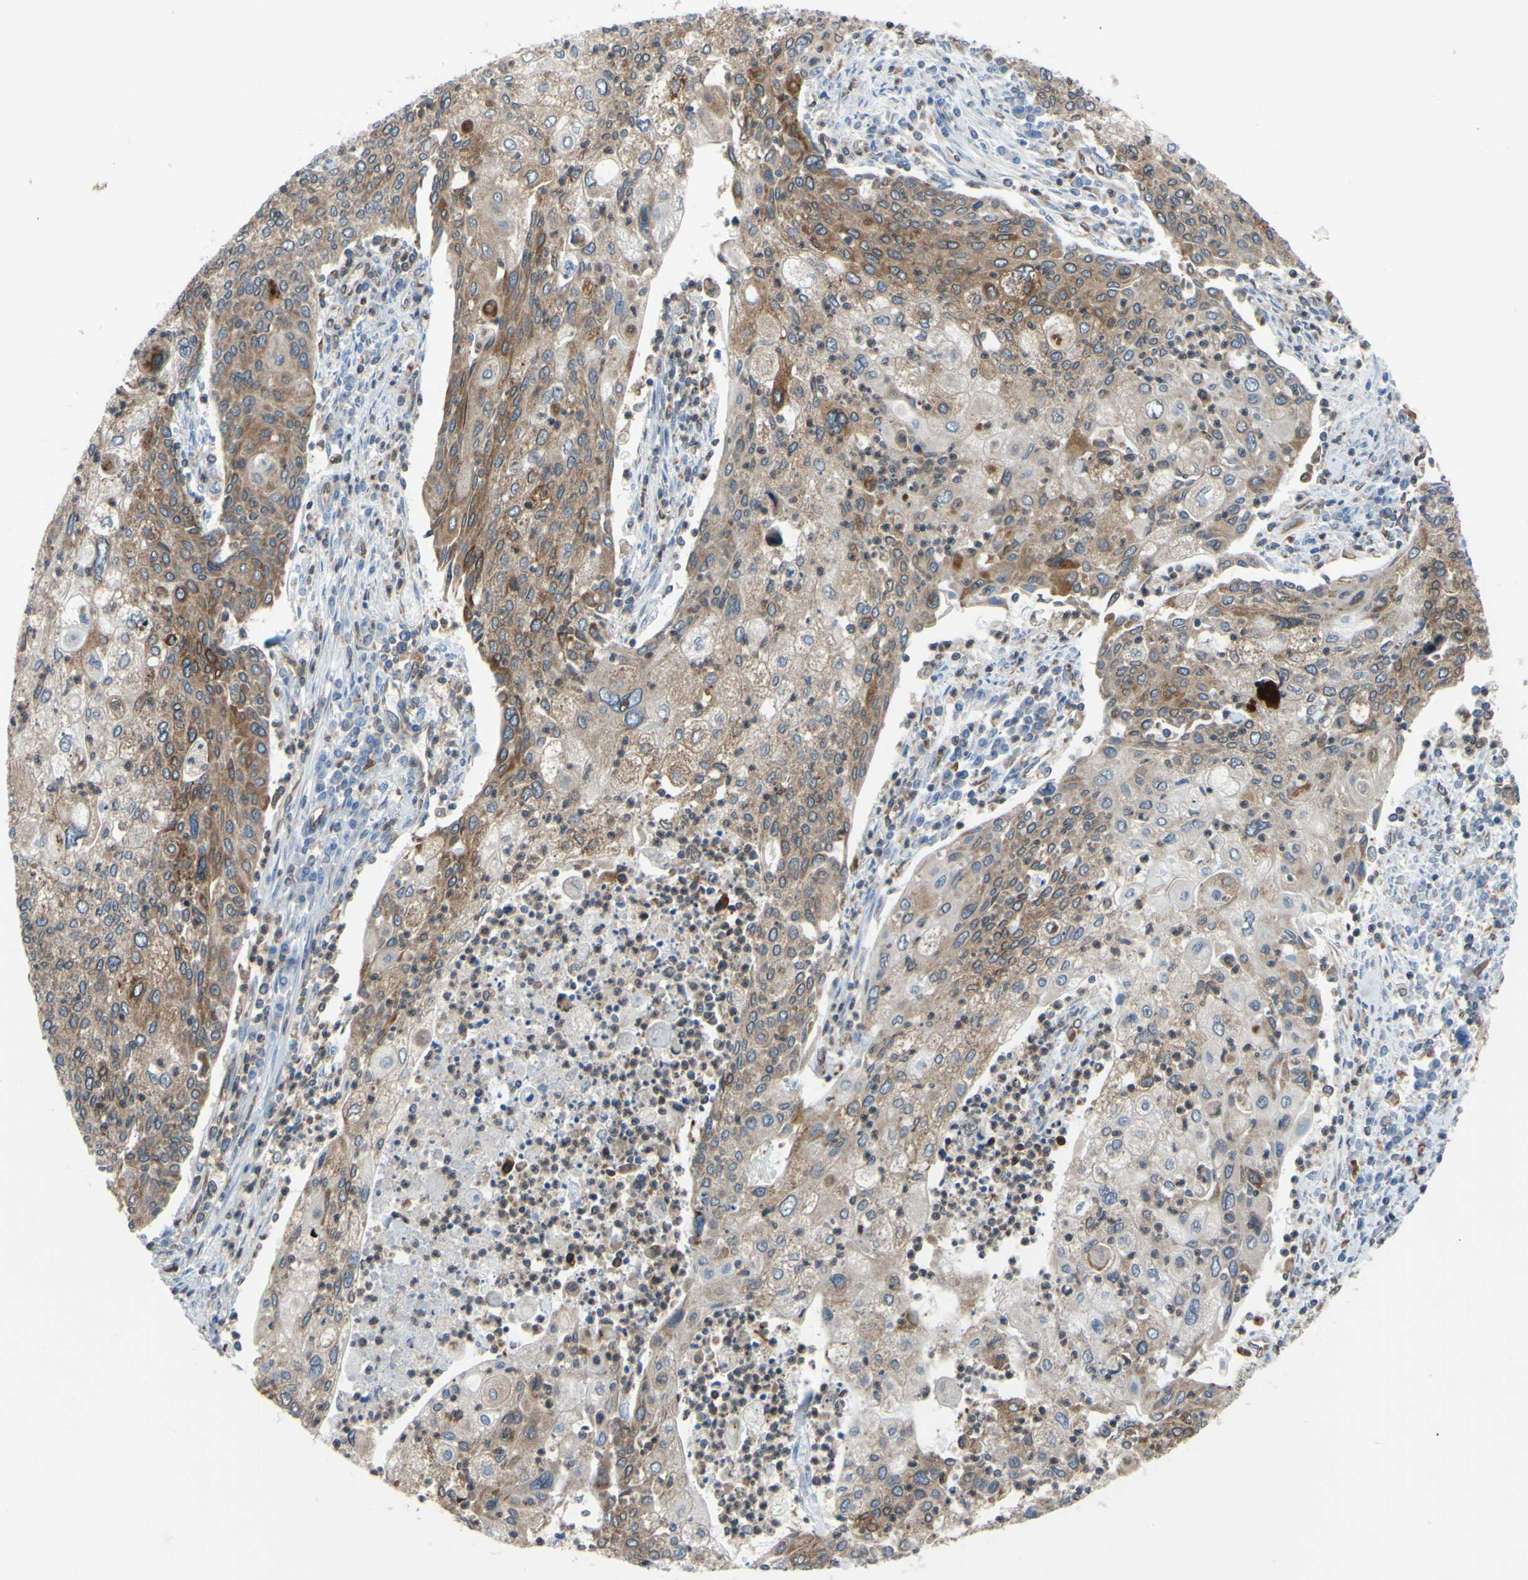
{"staining": {"intensity": "moderate", "quantity": ">75%", "location": "cytoplasmic/membranous"}, "tissue": "cervical cancer", "cell_type": "Tumor cells", "image_type": "cancer", "snomed": [{"axis": "morphology", "description": "Squamous cell carcinoma, NOS"}, {"axis": "topography", "description": "Cervix"}], "caption": "Cervical squamous cell carcinoma stained with a brown dye reveals moderate cytoplasmic/membranous positive positivity in approximately >75% of tumor cells.", "gene": "MGST2", "patient": {"sex": "female", "age": 40}}